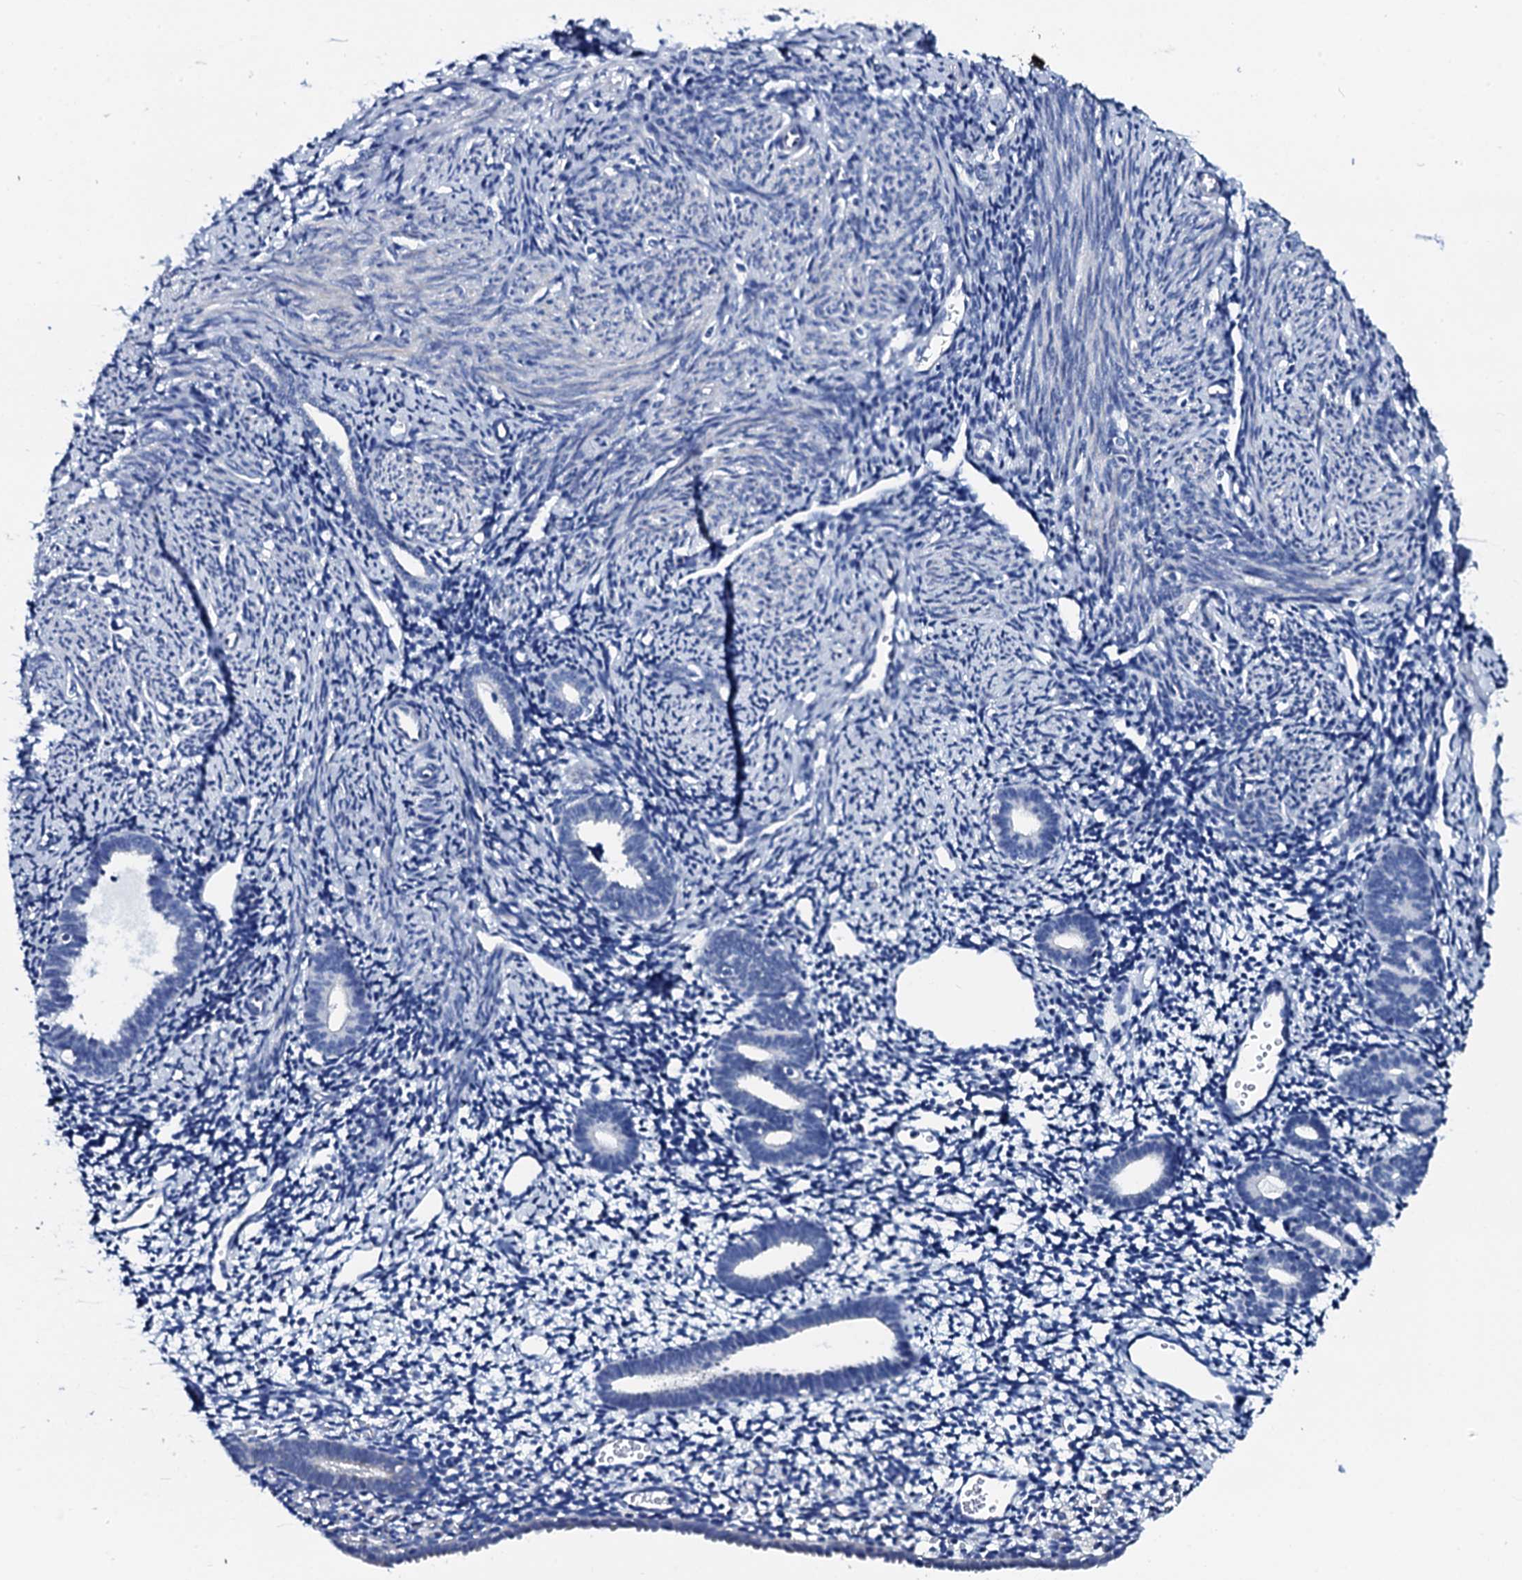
{"staining": {"intensity": "negative", "quantity": "none", "location": "none"}, "tissue": "endometrium", "cell_type": "Cells in endometrial stroma", "image_type": "normal", "snomed": [{"axis": "morphology", "description": "Normal tissue, NOS"}, {"axis": "topography", "description": "Endometrium"}], "caption": "This is an immunohistochemistry (IHC) micrograph of benign human endometrium. There is no positivity in cells in endometrial stroma.", "gene": "GYS2", "patient": {"sex": "female", "age": 56}}